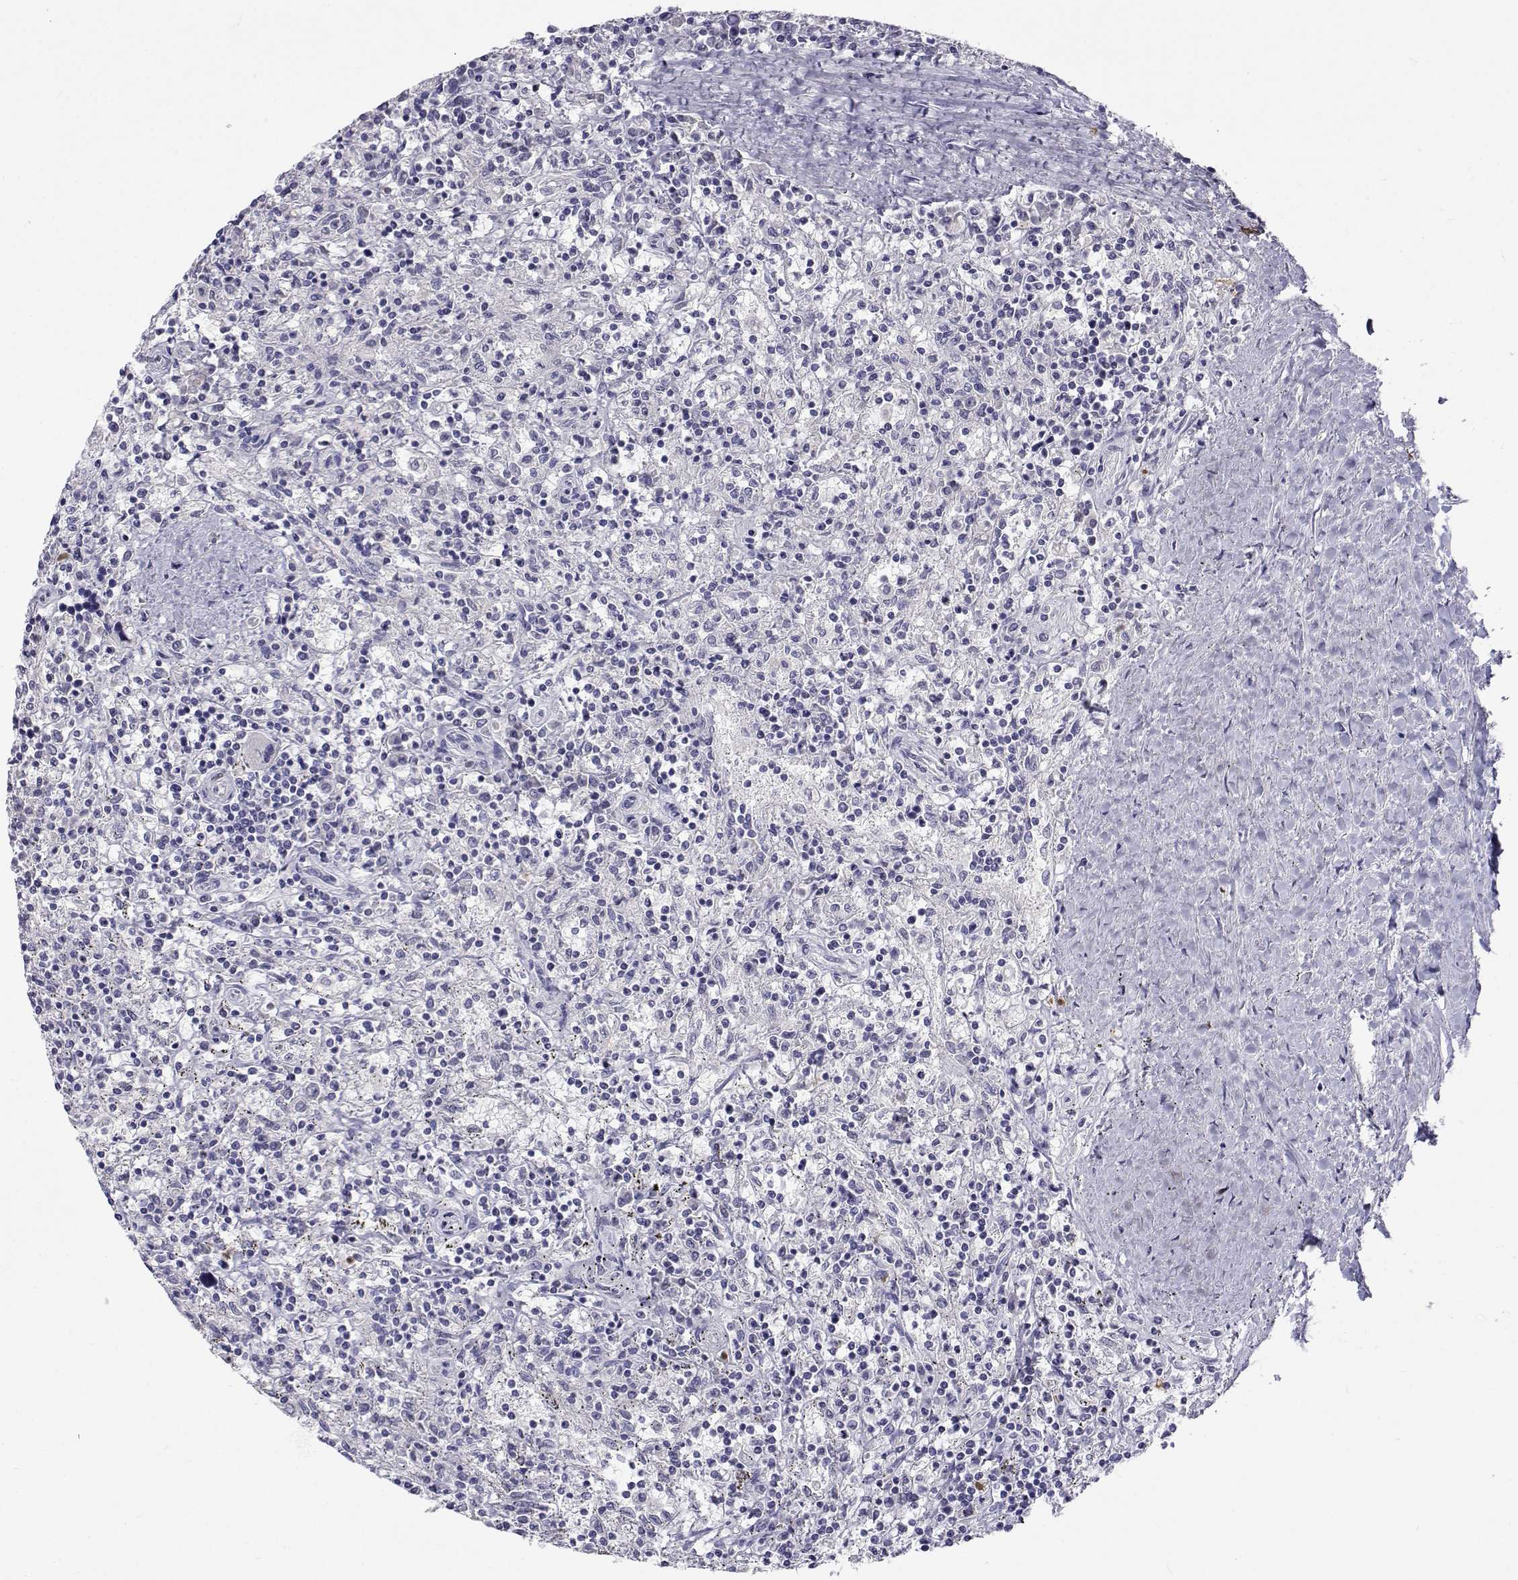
{"staining": {"intensity": "negative", "quantity": "none", "location": "none"}, "tissue": "lymphoma", "cell_type": "Tumor cells", "image_type": "cancer", "snomed": [{"axis": "morphology", "description": "Malignant lymphoma, non-Hodgkin's type, Low grade"}, {"axis": "topography", "description": "Spleen"}], "caption": "High power microscopy photomicrograph of an IHC micrograph of malignant lymphoma, non-Hodgkin's type (low-grade), revealing no significant staining in tumor cells.", "gene": "SLC6A3", "patient": {"sex": "male", "age": 62}}